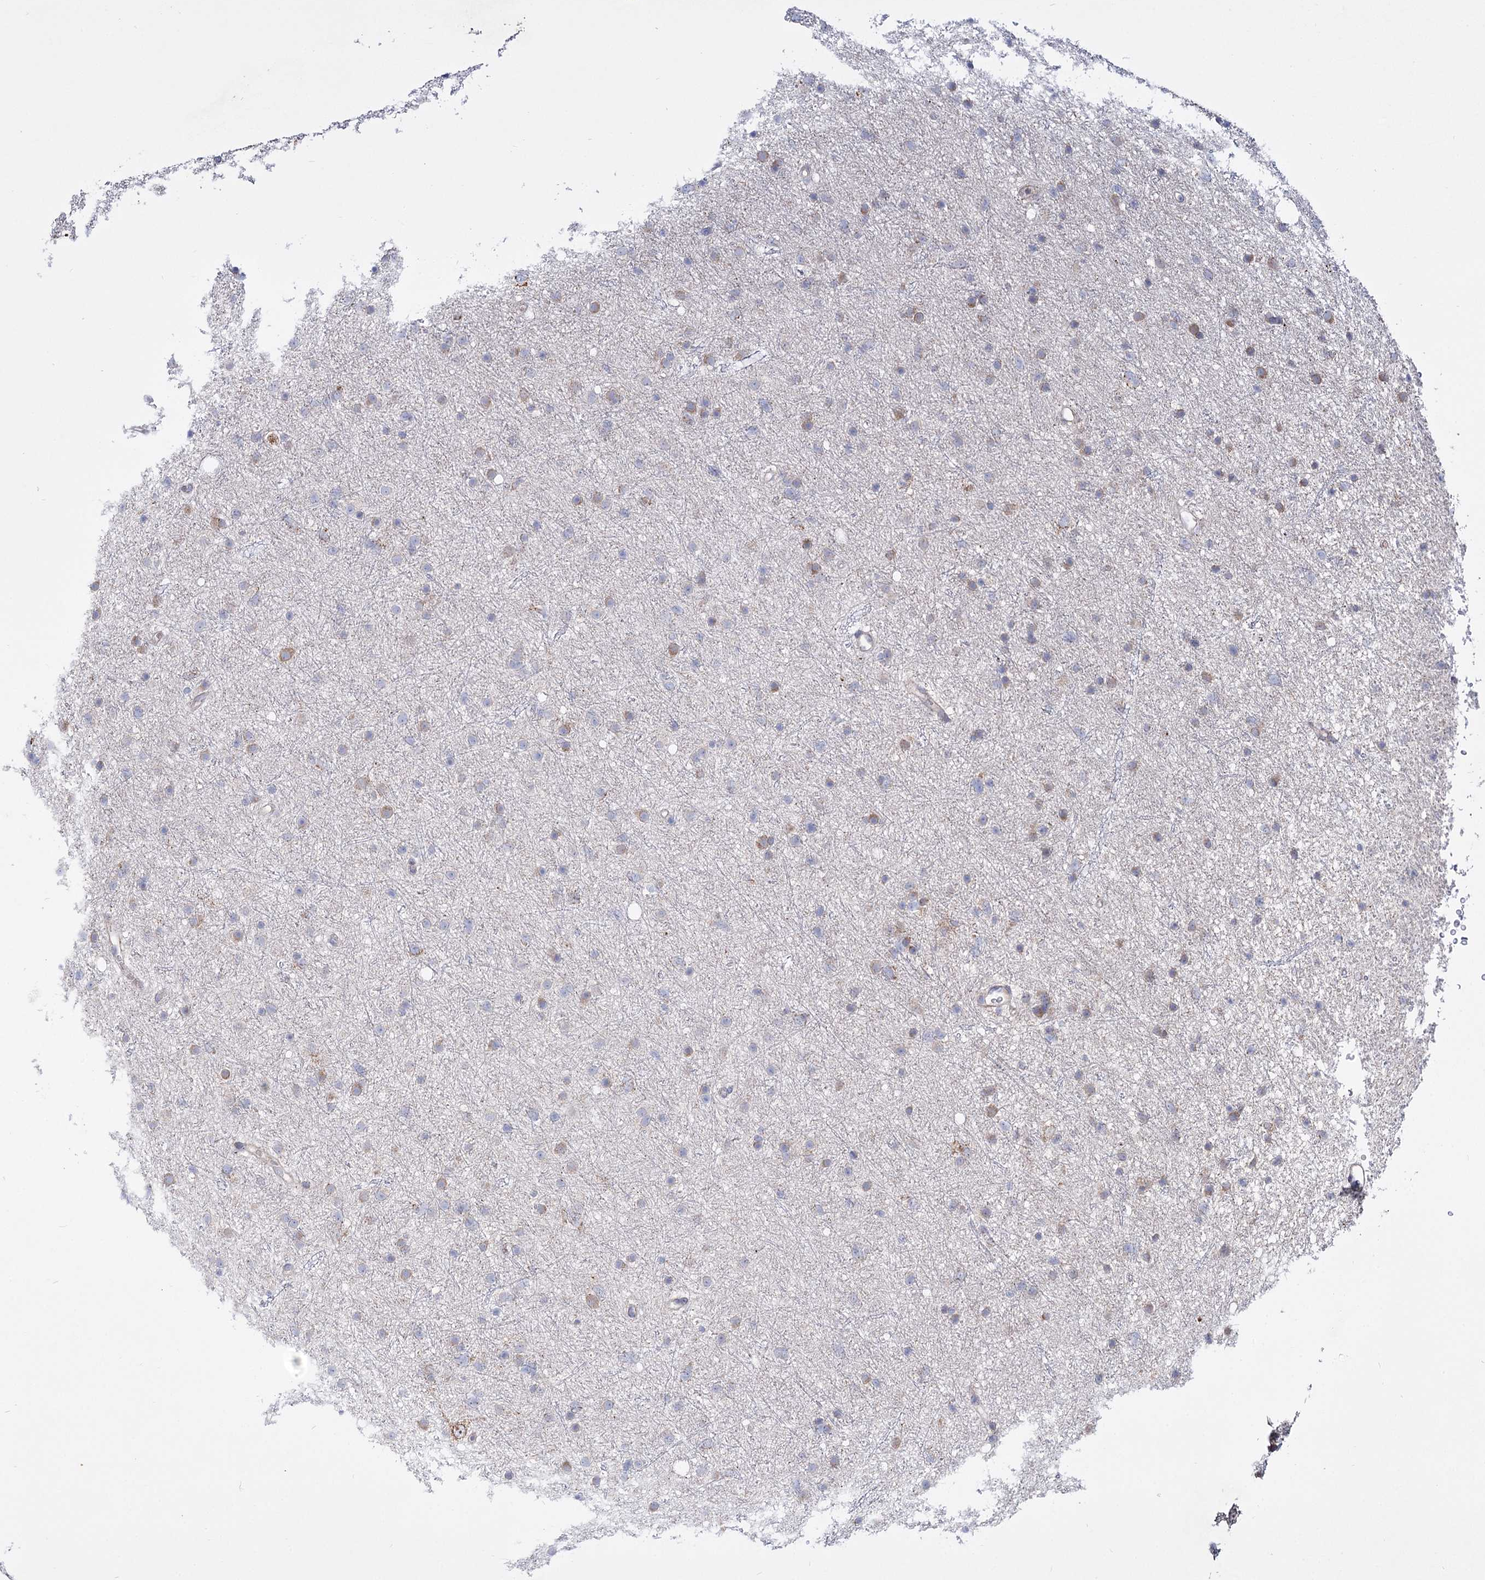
{"staining": {"intensity": "weak", "quantity": "<25%", "location": "cytoplasmic/membranous"}, "tissue": "glioma", "cell_type": "Tumor cells", "image_type": "cancer", "snomed": [{"axis": "morphology", "description": "Glioma, malignant, Low grade"}, {"axis": "topography", "description": "Cerebral cortex"}], "caption": "The immunohistochemistry (IHC) photomicrograph has no significant expression in tumor cells of glioma tissue.", "gene": "OSBPL5", "patient": {"sex": "female", "age": 39}}